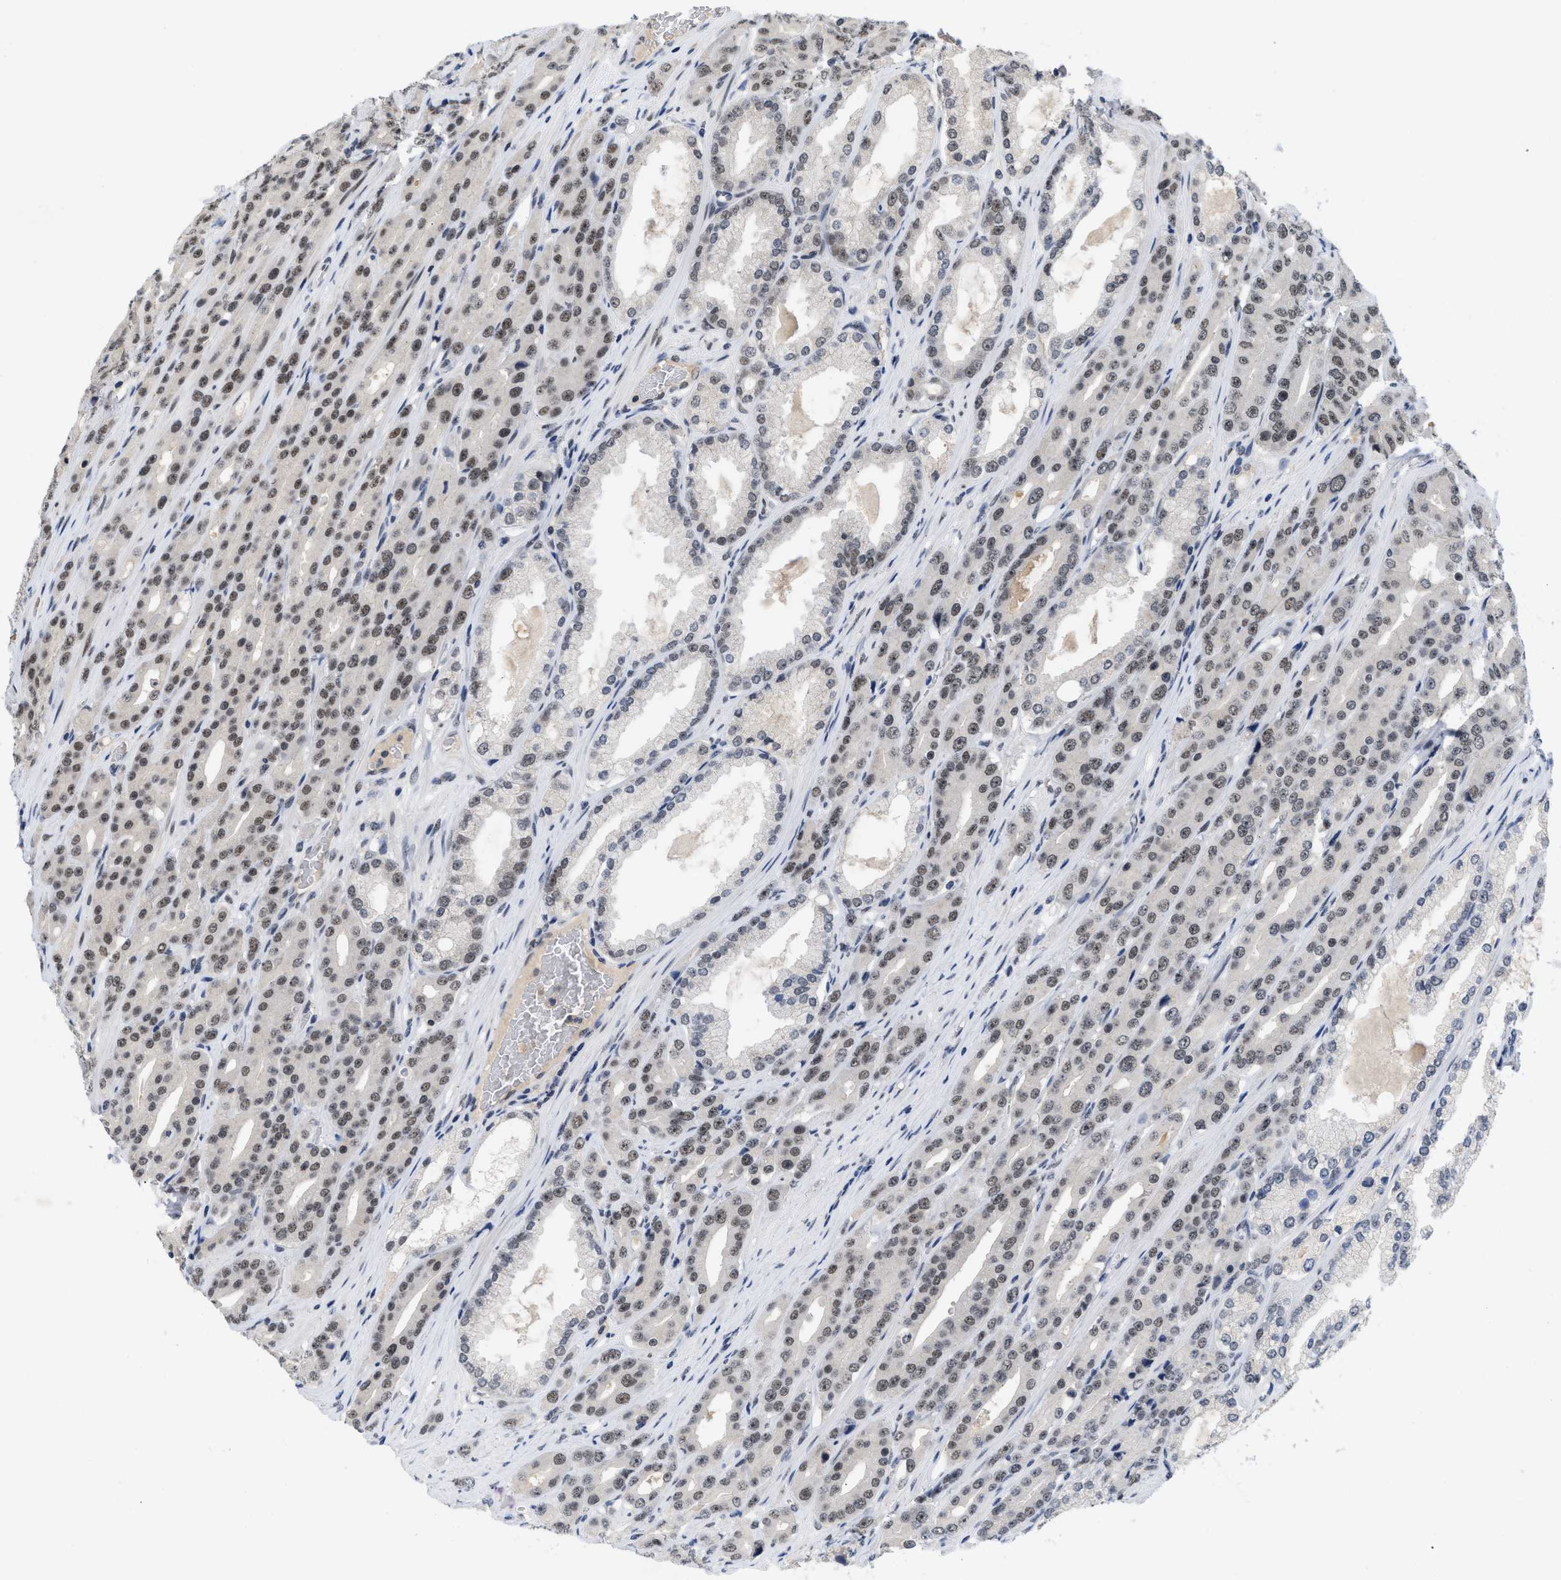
{"staining": {"intensity": "weak", "quantity": ">75%", "location": "nuclear"}, "tissue": "prostate cancer", "cell_type": "Tumor cells", "image_type": "cancer", "snomed": [{"axis": "morphology", "description": "Adenocarcinoma, High grade"}, {"axis": "topography", "description": "Prostate"}], "caption": "The image displays staining of prostate adenocarcinoma (high-grade), revealing weak nuclear protein positivity (brown color) within tumor cells. Nuclei are stained in blue.", "gene": "ZNF346", "patient": {"sex": "male", "age": 71}}